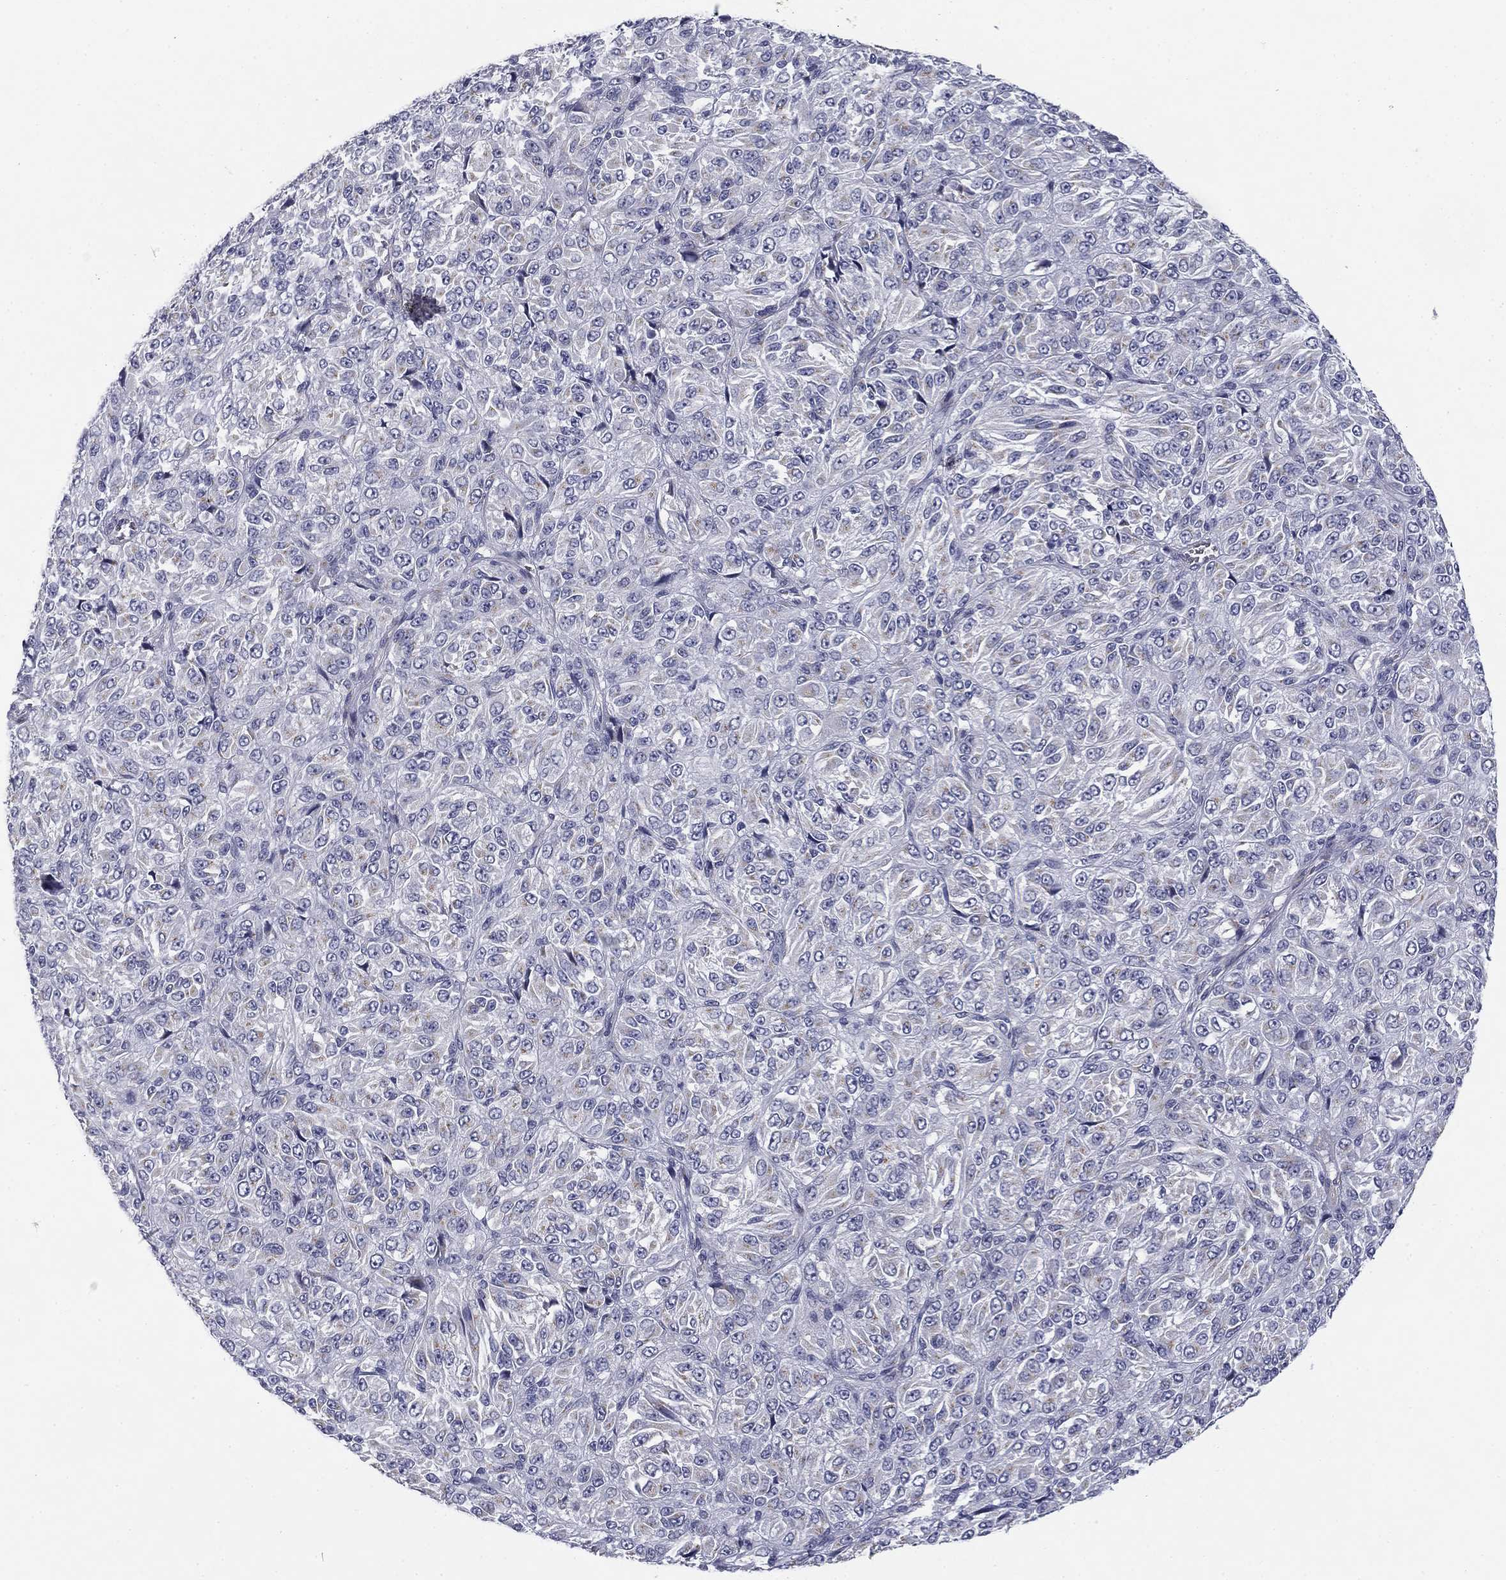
{"staining": {"intensity": "negative", "quantity": "none", "location": "none"}, "tissue": "melanoma", "cell_type": "Tumor cells", "image_type": "cancer", "snomed": [{"axis": "morphology", "description": "Malignant melanoma, Metastatic site"}, {"axis": "topography", "description": "Brain"}], "caption": "A histopathology image of malignant melanoma (metastatic site) stained for a protein displays no brown staining in tumor cells.", "gene": "TRAT1", "patient": {"sex": "female", "age": 56}}